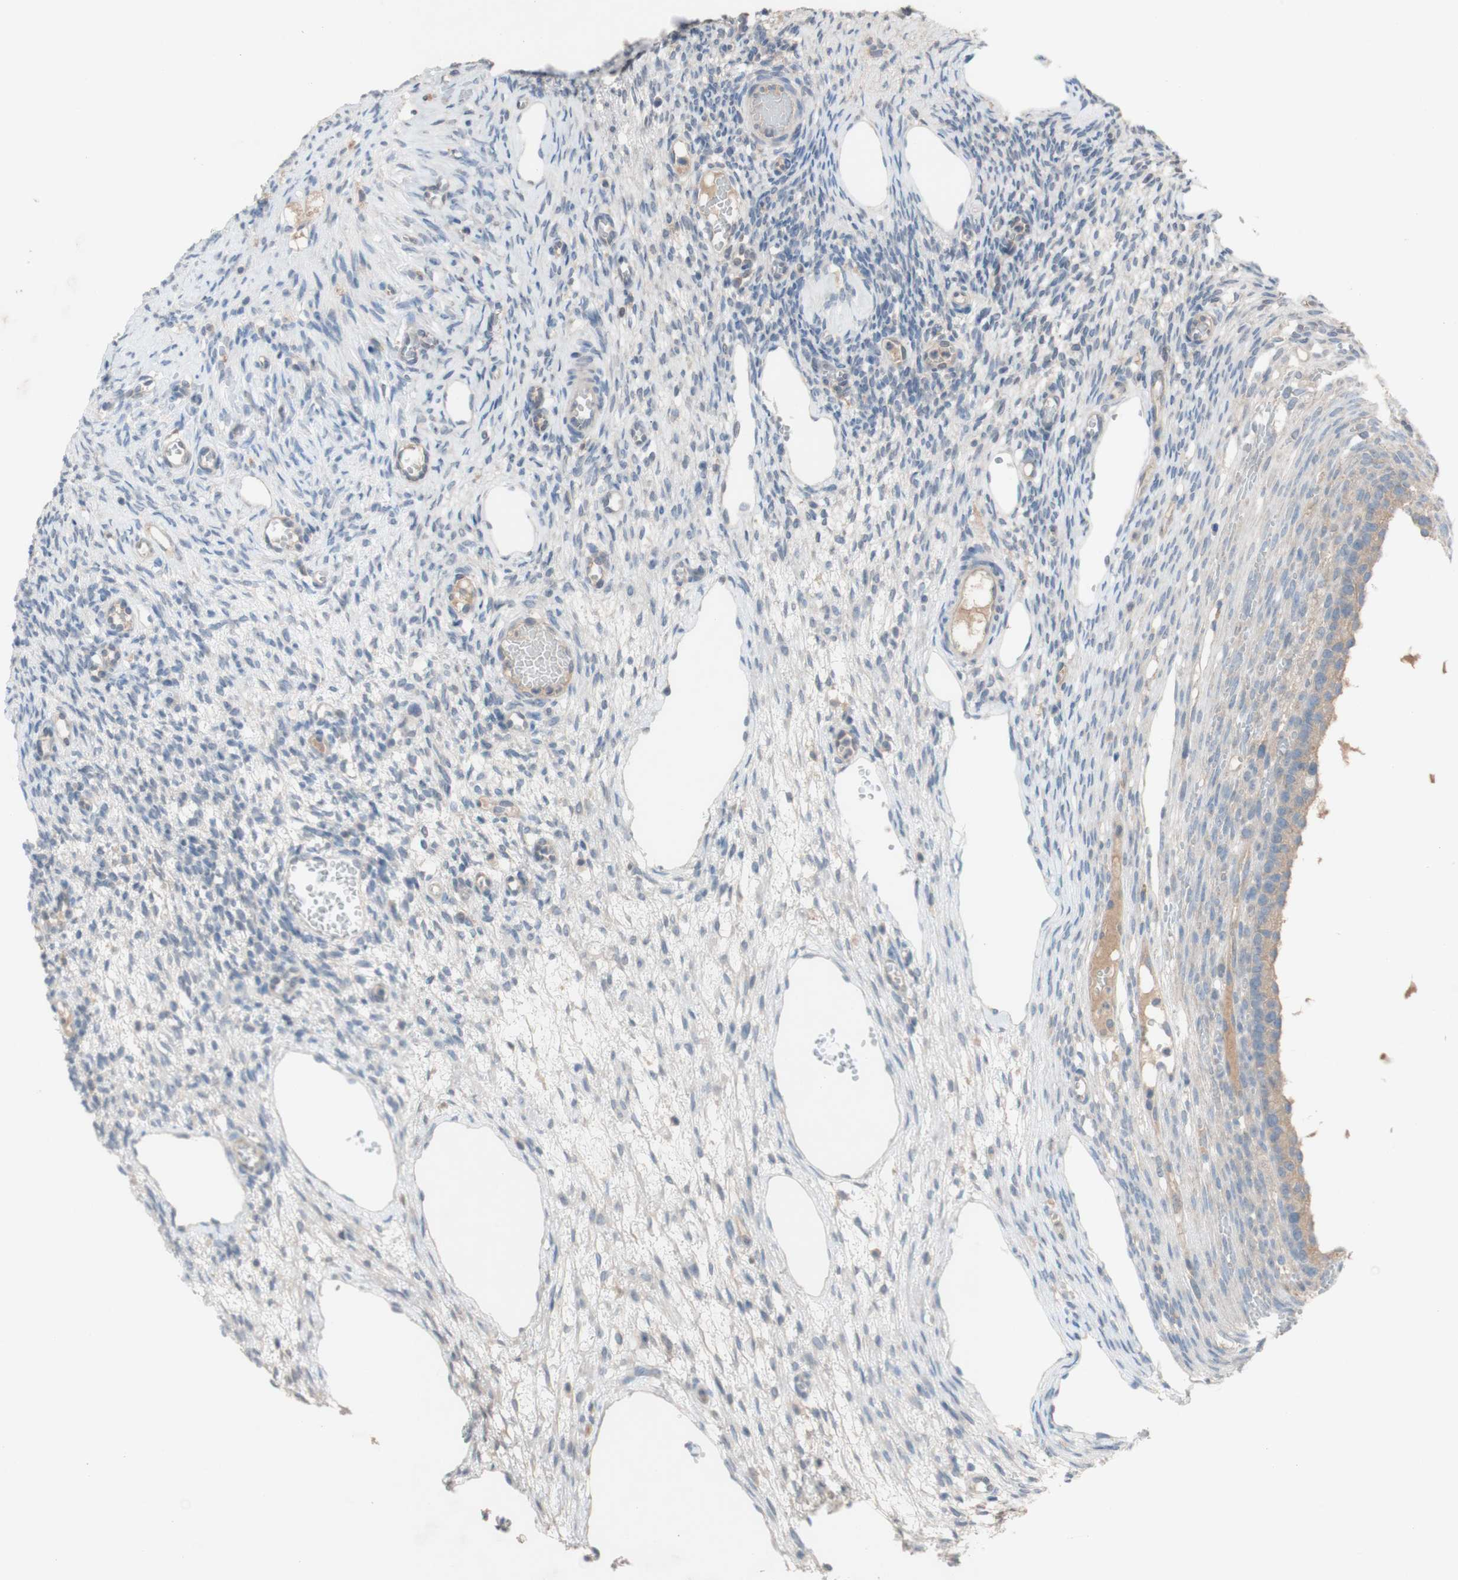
{"staining": {"intensity": "moderate", "quantity": ">75%", "location": "cytoplasmic/membranous"}, "tissue": "ovary", "cell_type": "Follicle cells", "image_type": "normal", "snomed": [{"axis": "morphology", "description": "Normal tissue, NOS"}, {"axis": "topography", "description": "Ovary"}], "caption": "This histopathology image exhibits IHC staining of benign human ovary, with medium moderate cytoplasmic/membranous staining in approximately >75% of follicle cells.", "gene": "PEX2", "patient": {"sex": "female", "age": 33}}